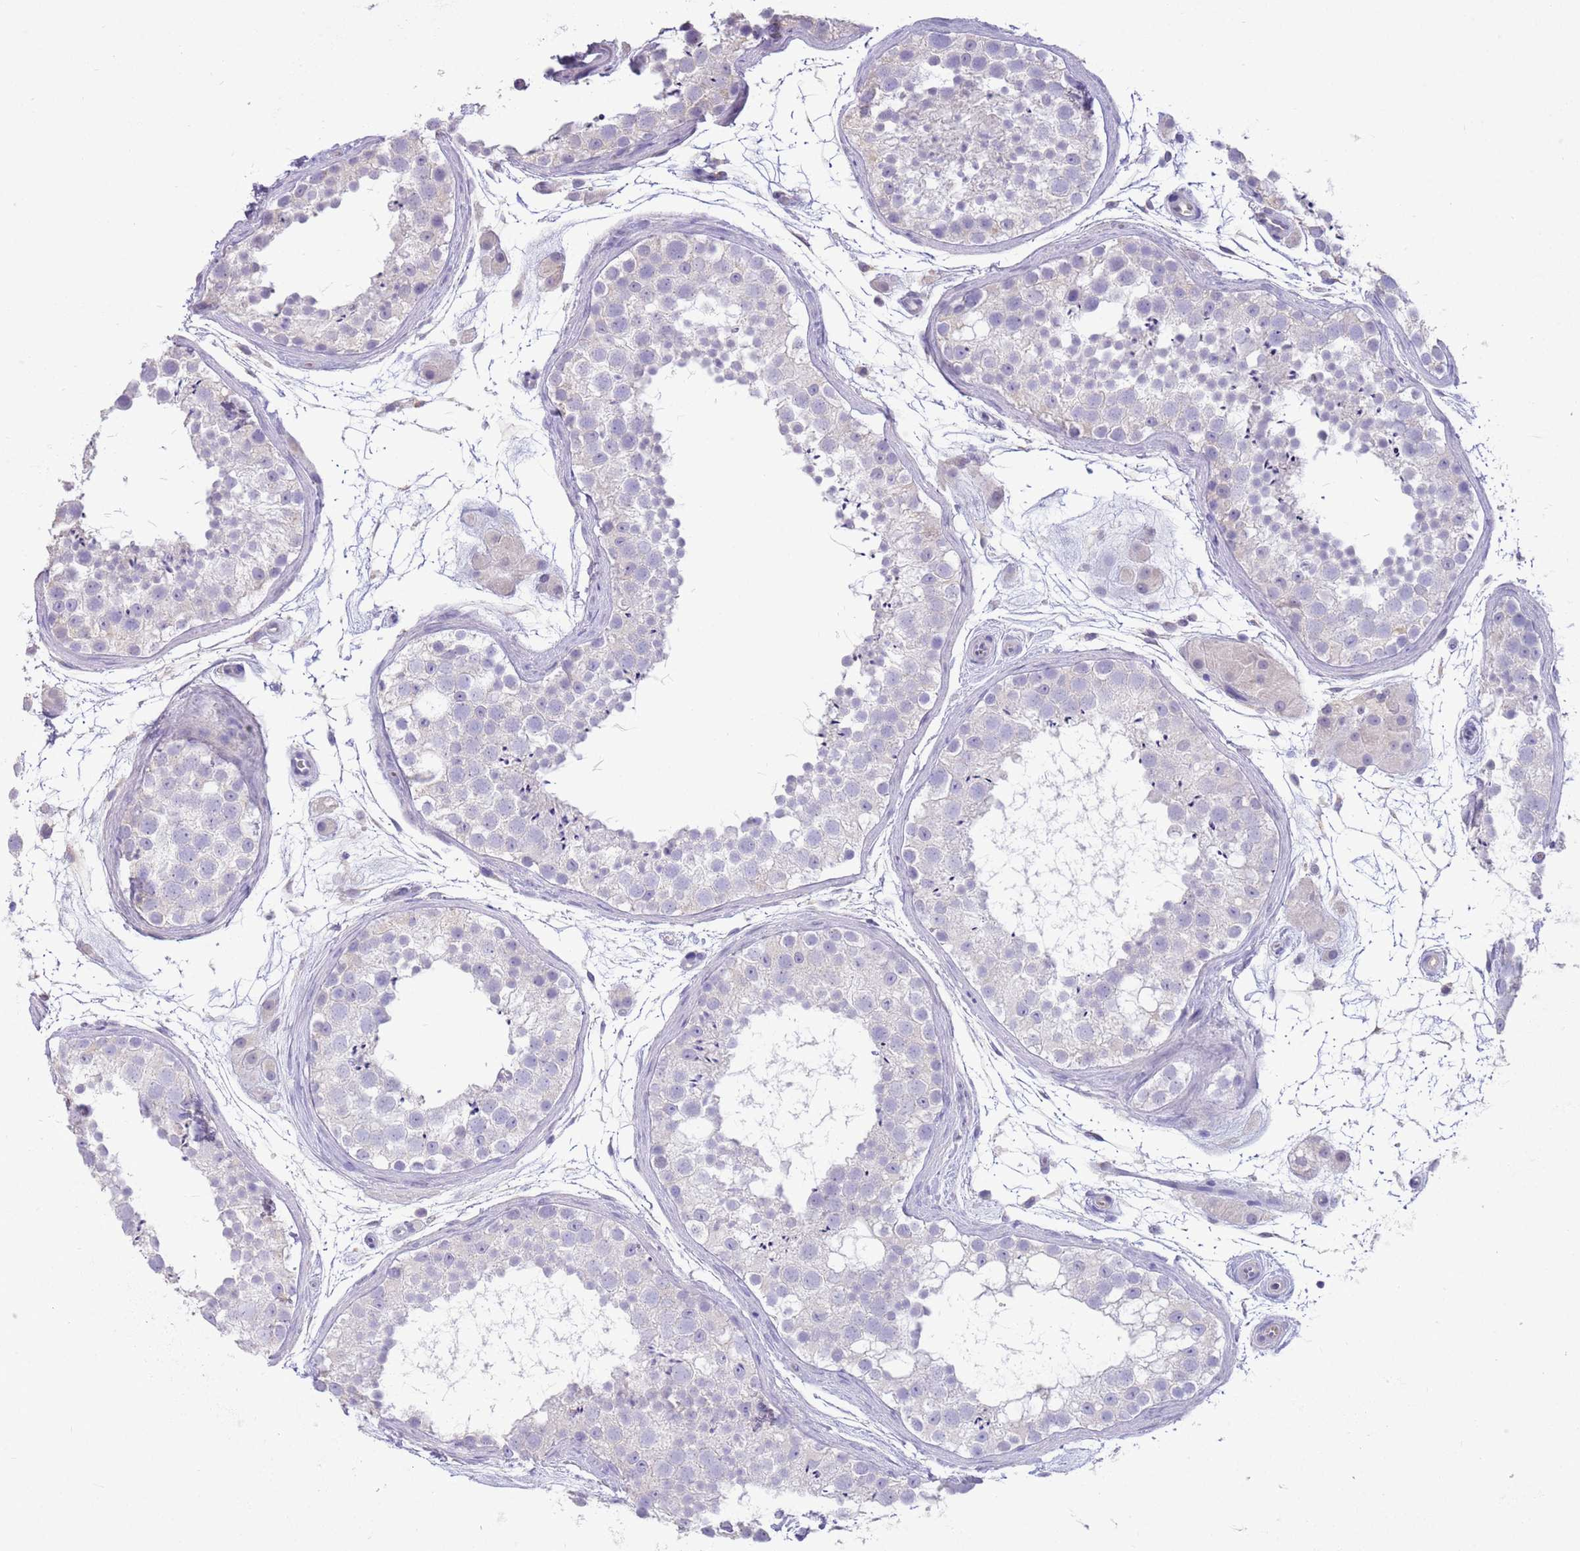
{"staining": {"intensity": "negative", "quantity": "none", "location": "none"}, "tissue": "testis", "cell_type": "Cells in seminiferous ducts", "image_type": "normal", "snomed": [{"axis": "morphology", "description": "Normal tissue, NOS"}, {"axis": "topography", "description": "Testis"}], "caption": "High magnification brightfield microscopy of normal testis stained with DAB (brown) and counterstained with hematoxylin (blue): cells in seminiferous ducts show no significant positivity.", "gene": "SFTPA1", "patient": {"sex": "male", "age": 41}}